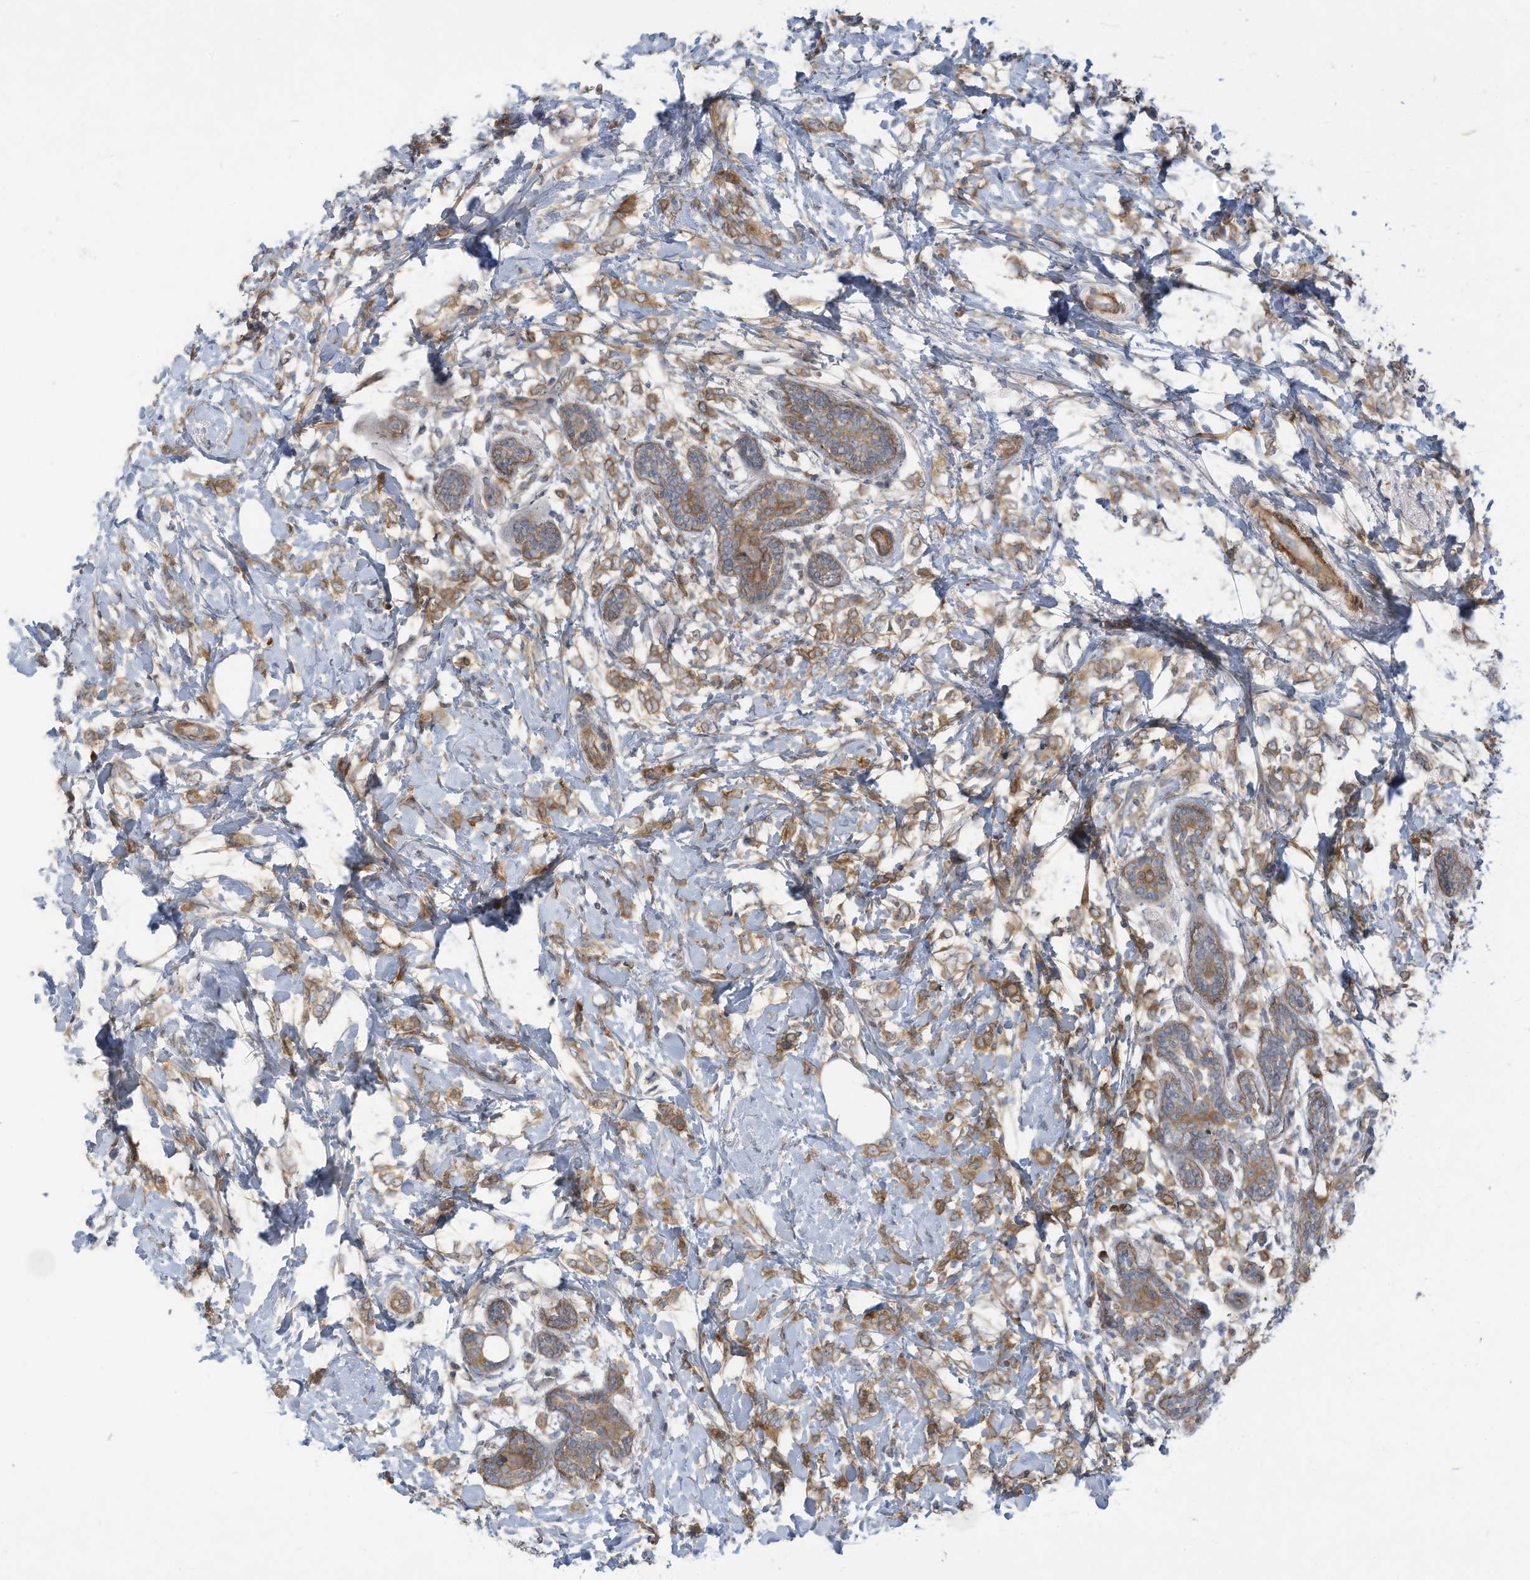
{"staining": {"intensity": "moderate", "quantity": ">75%", "location": "cytoplasmic/membranous"}, "tissue": "breast cancer", "cell_type": "Tumor cells", "image_type": "cancer", "snomed": [{"axis": "morphology", "description": "Normal tissue, NOS"}, {"axis": "morphology", "description": "Lobular carcinoma"}, {"axis": "topography", "description": "Breast"}], "caption": "Breast cancer (lobular carcinoma) stained with a protein marker demonstrates moderate staining in tumor cells.", "gene": "ADI1", "patient": {"sex": "female", "age": 47}}